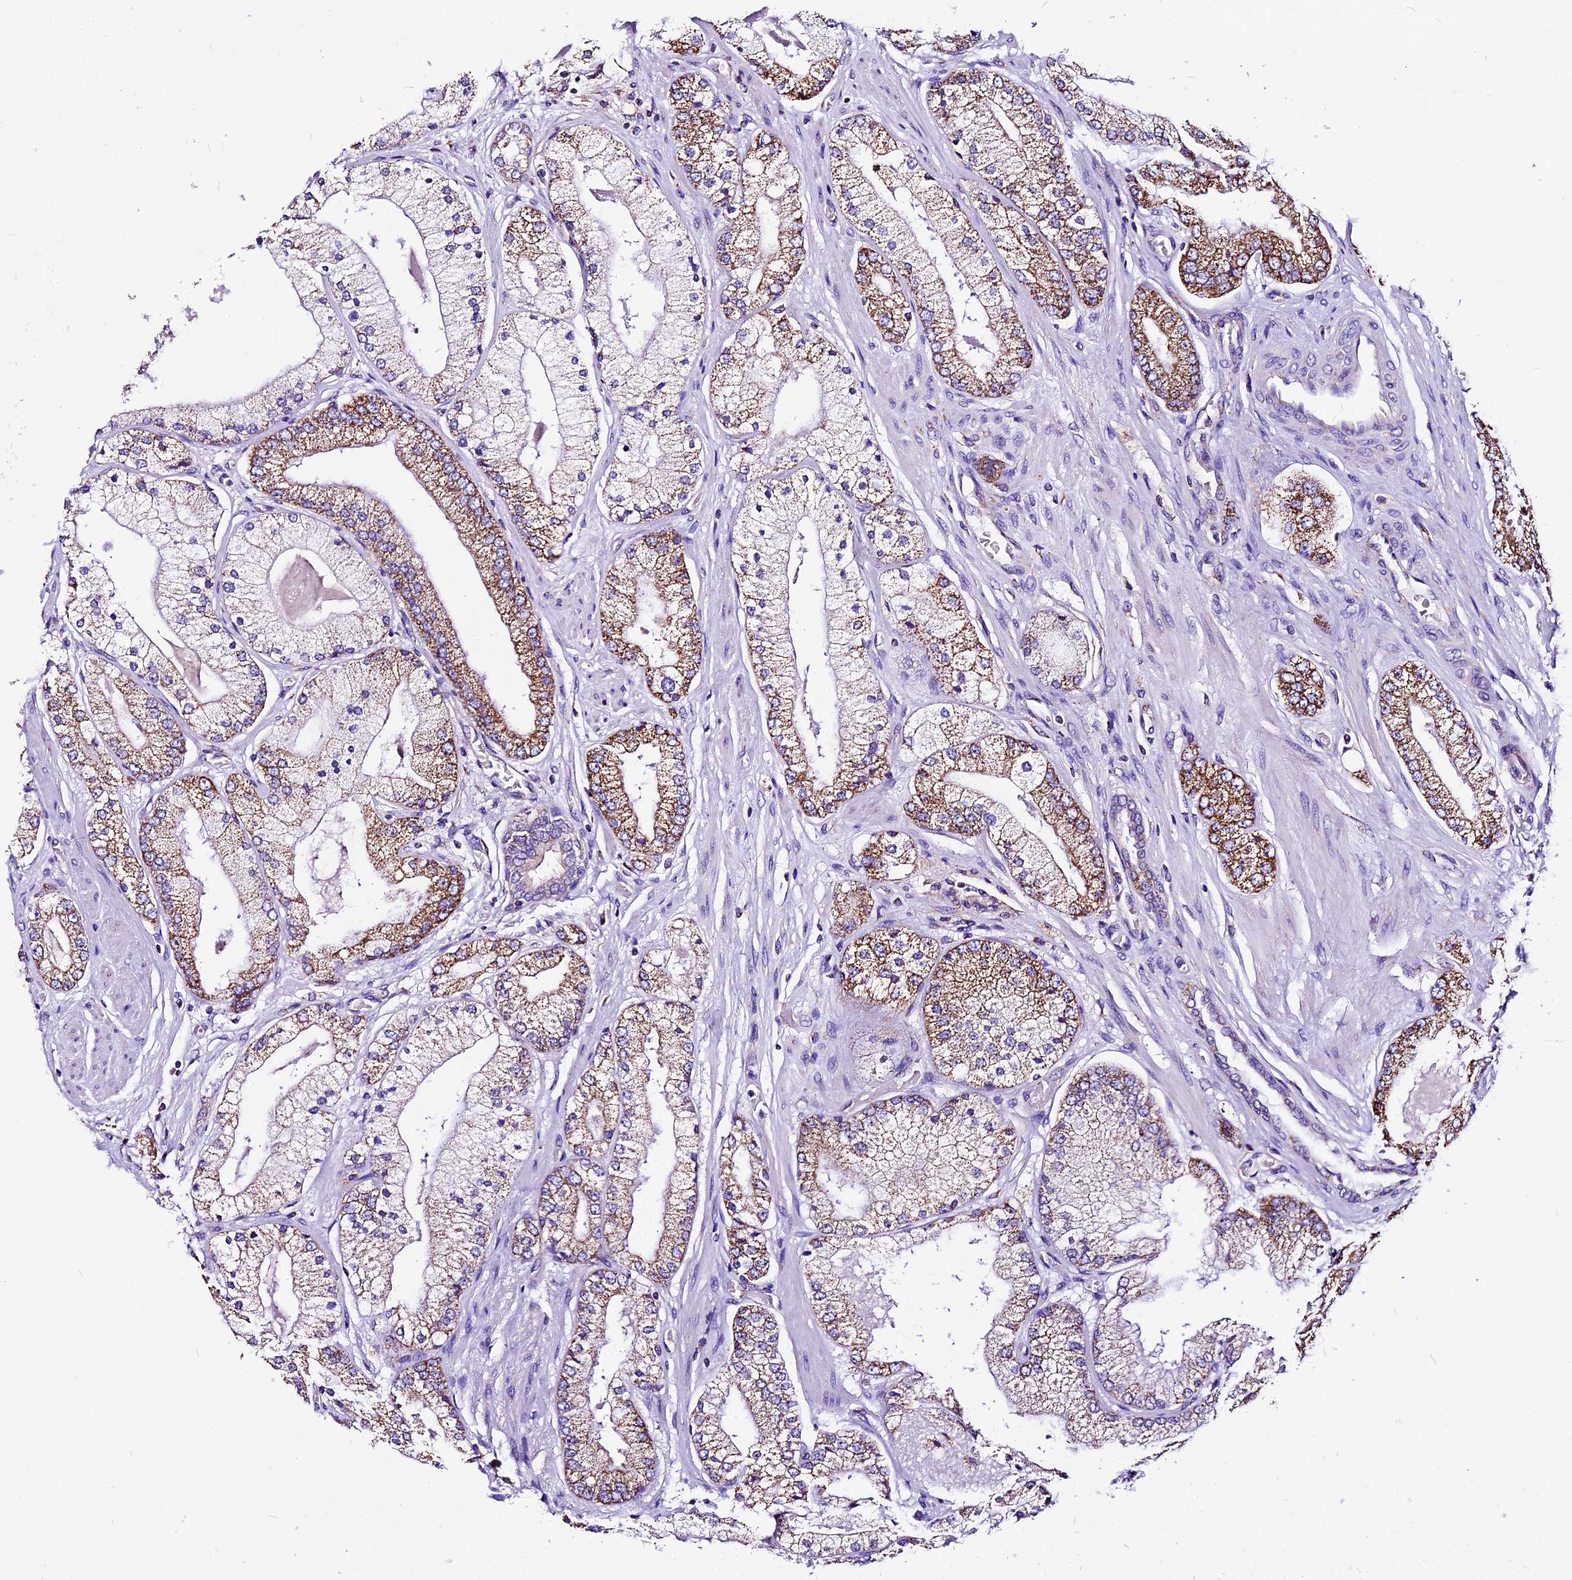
{"staining": {"intensity": "moderate", "quantity": ">75%", "location": "cytoplasmic/membranous"}, "tissue": "prostate cancer", "cell_type": "Tumor cells", "image_type": "cancer", "snomed": [{"axis": "morphology", "description": "Adenocarcinoma, High grade"}, {"axis": "topography", "description": "Prostate"}], "caption": "Tumor cells reveal moderate cytoplasmic/membranous positivity in about >75% of cells in prostate cancer. The staining was performed using DAB, with brown indicating positive protein expression. Nuclei are stained blue with hematoxylin.", "gene": "DCAF5", "patient": {"sex": "male", "age": 58}}